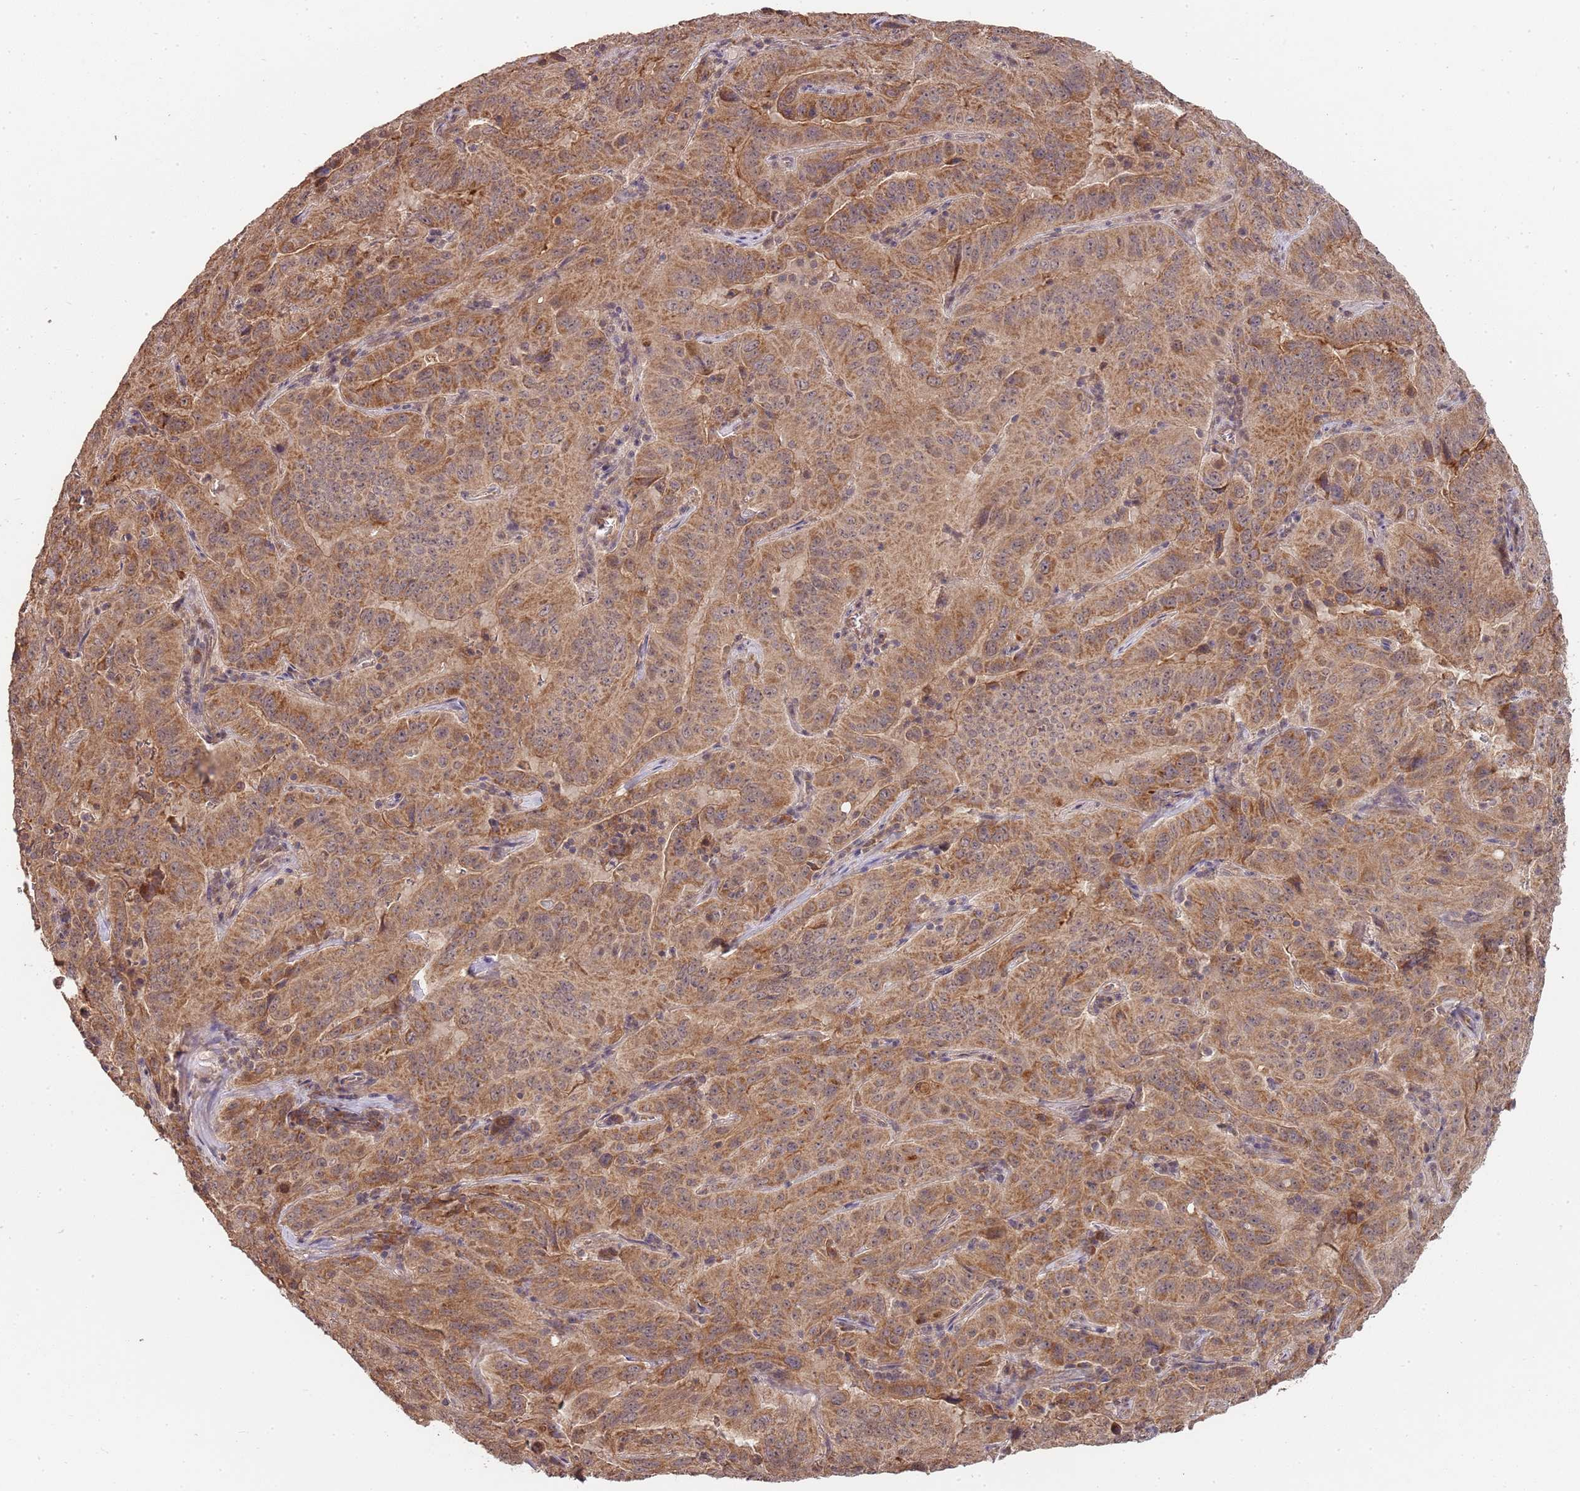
{"staining": {"intensity": "moderate", "quantity": ">75%", "location": "cytoplasmic/membranous"}, "tissue": "pancreatic cancer", "cell_type": "Tumor cells", "image_type": "cancer", "snomed": [{"axis": "morphology", "description": "Adenocarcinoma, NOS"}, {"axis": "topography", "description": "Pancreas"}], "caption": "Adenocarcinoma (pancreatic) was stained to show a protein in brown. There is medium levels of moderate cytoplasmic/membranous expression in about >75% of tumor cells. (DAB (3,3'-diaminobenzidine) IHC with brightfield microscopy, high magnification).", "gene": "LIN37", "patient": {"sex": "male", "age": 63}}